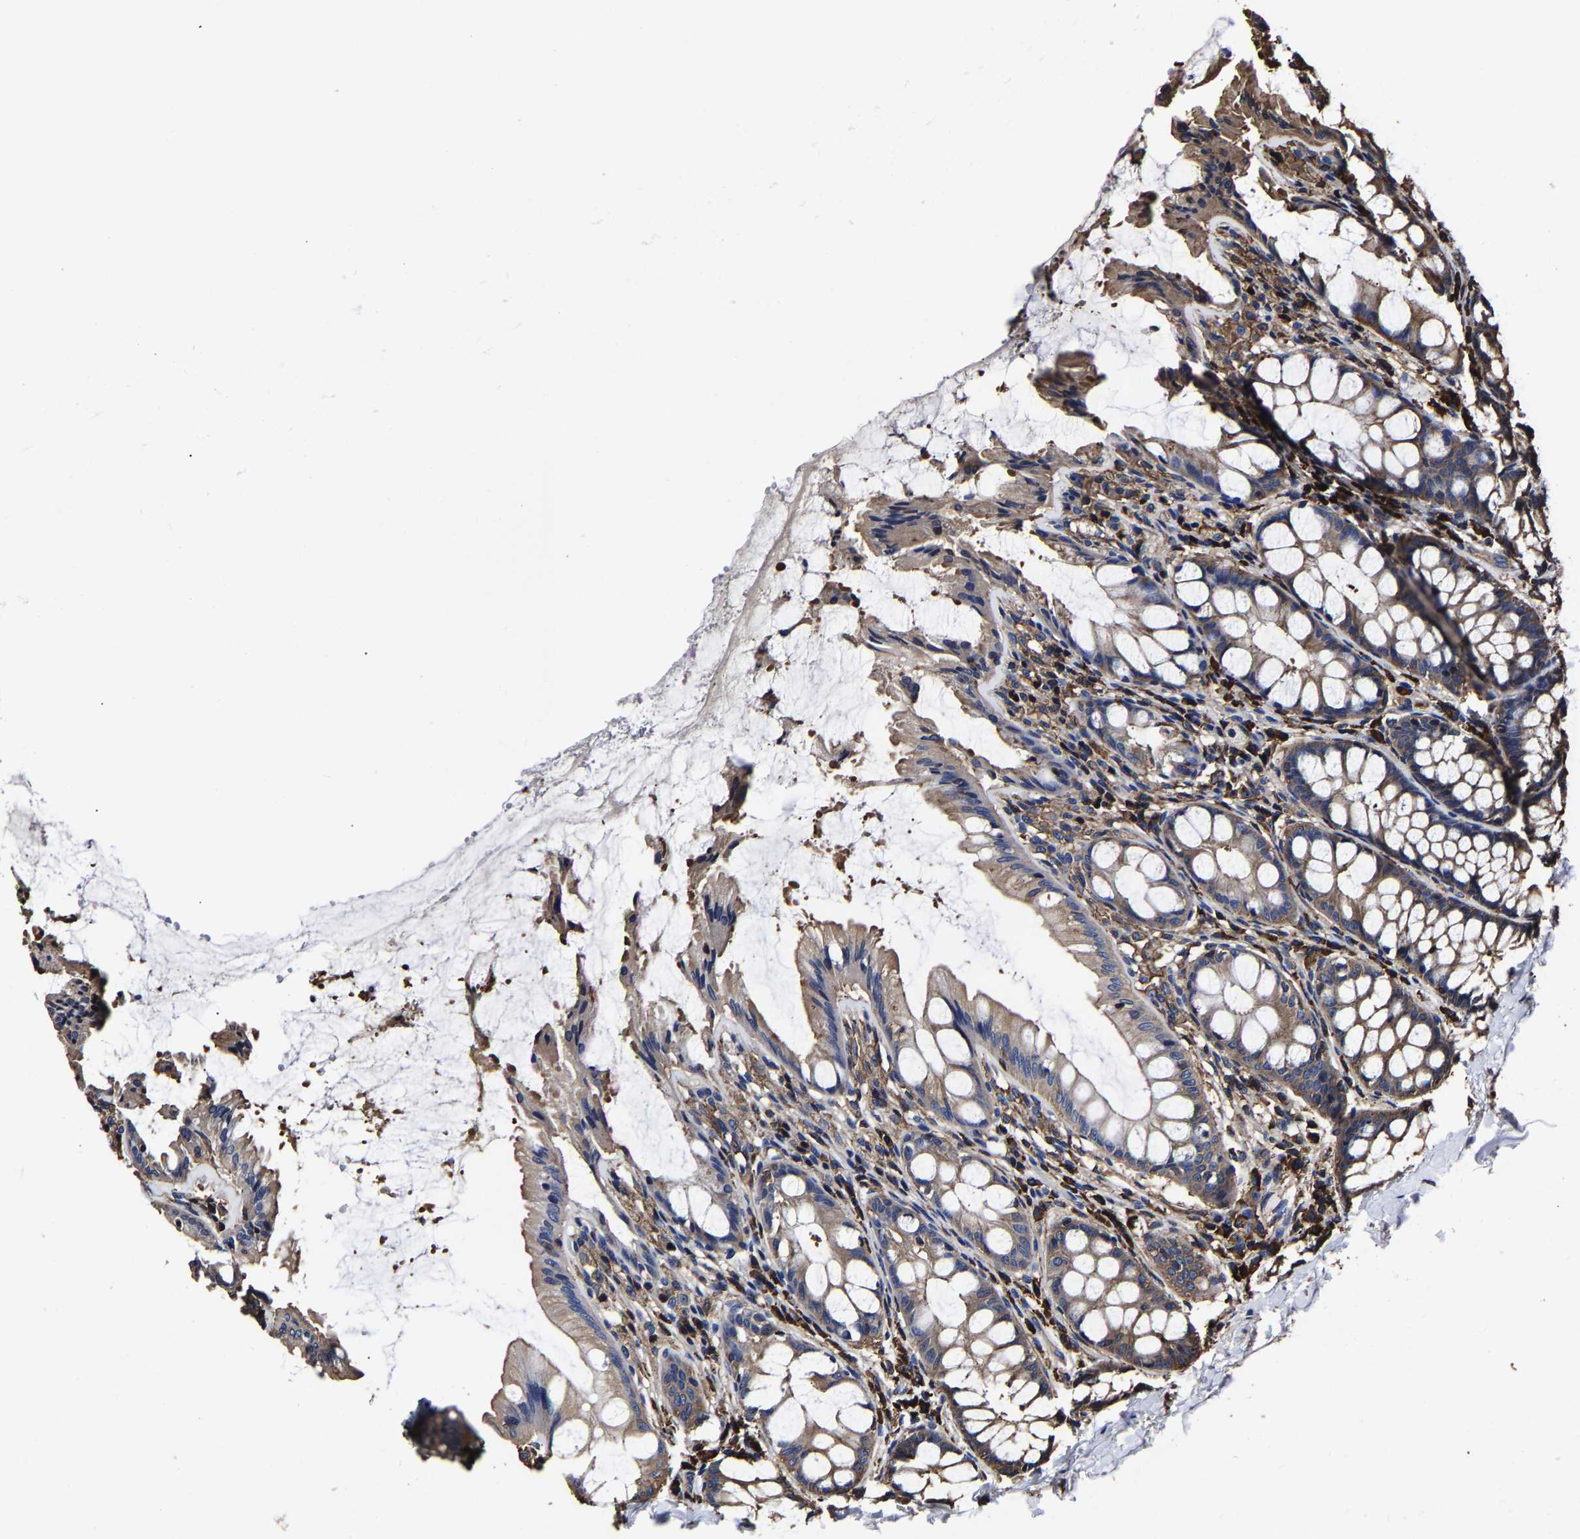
{"staining": {"intensity": "strong", "quantity": "25%-75%", "location": "cytoplasmic/membranous"}, "tissue": "colon", "cell_type": "Endothelial cells", "image_type": "normal", "snomed": [{"axis": "morphology", "description": "Normal tissue, NOS"}, {"axis": "topography", "description": "Colon"}], "caption": "Immunohistochemistry (IHC) photomicrograph of normal colon: colon stained using immunohistochemistry (IHC) shows high levels of strong protein expression localized specifically in the cytoplasmic/membranous of endothelial cells, appearing as a cytoplasmic/membranous brown color.", "gene": "SSH3", "patient": {"sex": "male", "age": 47}}